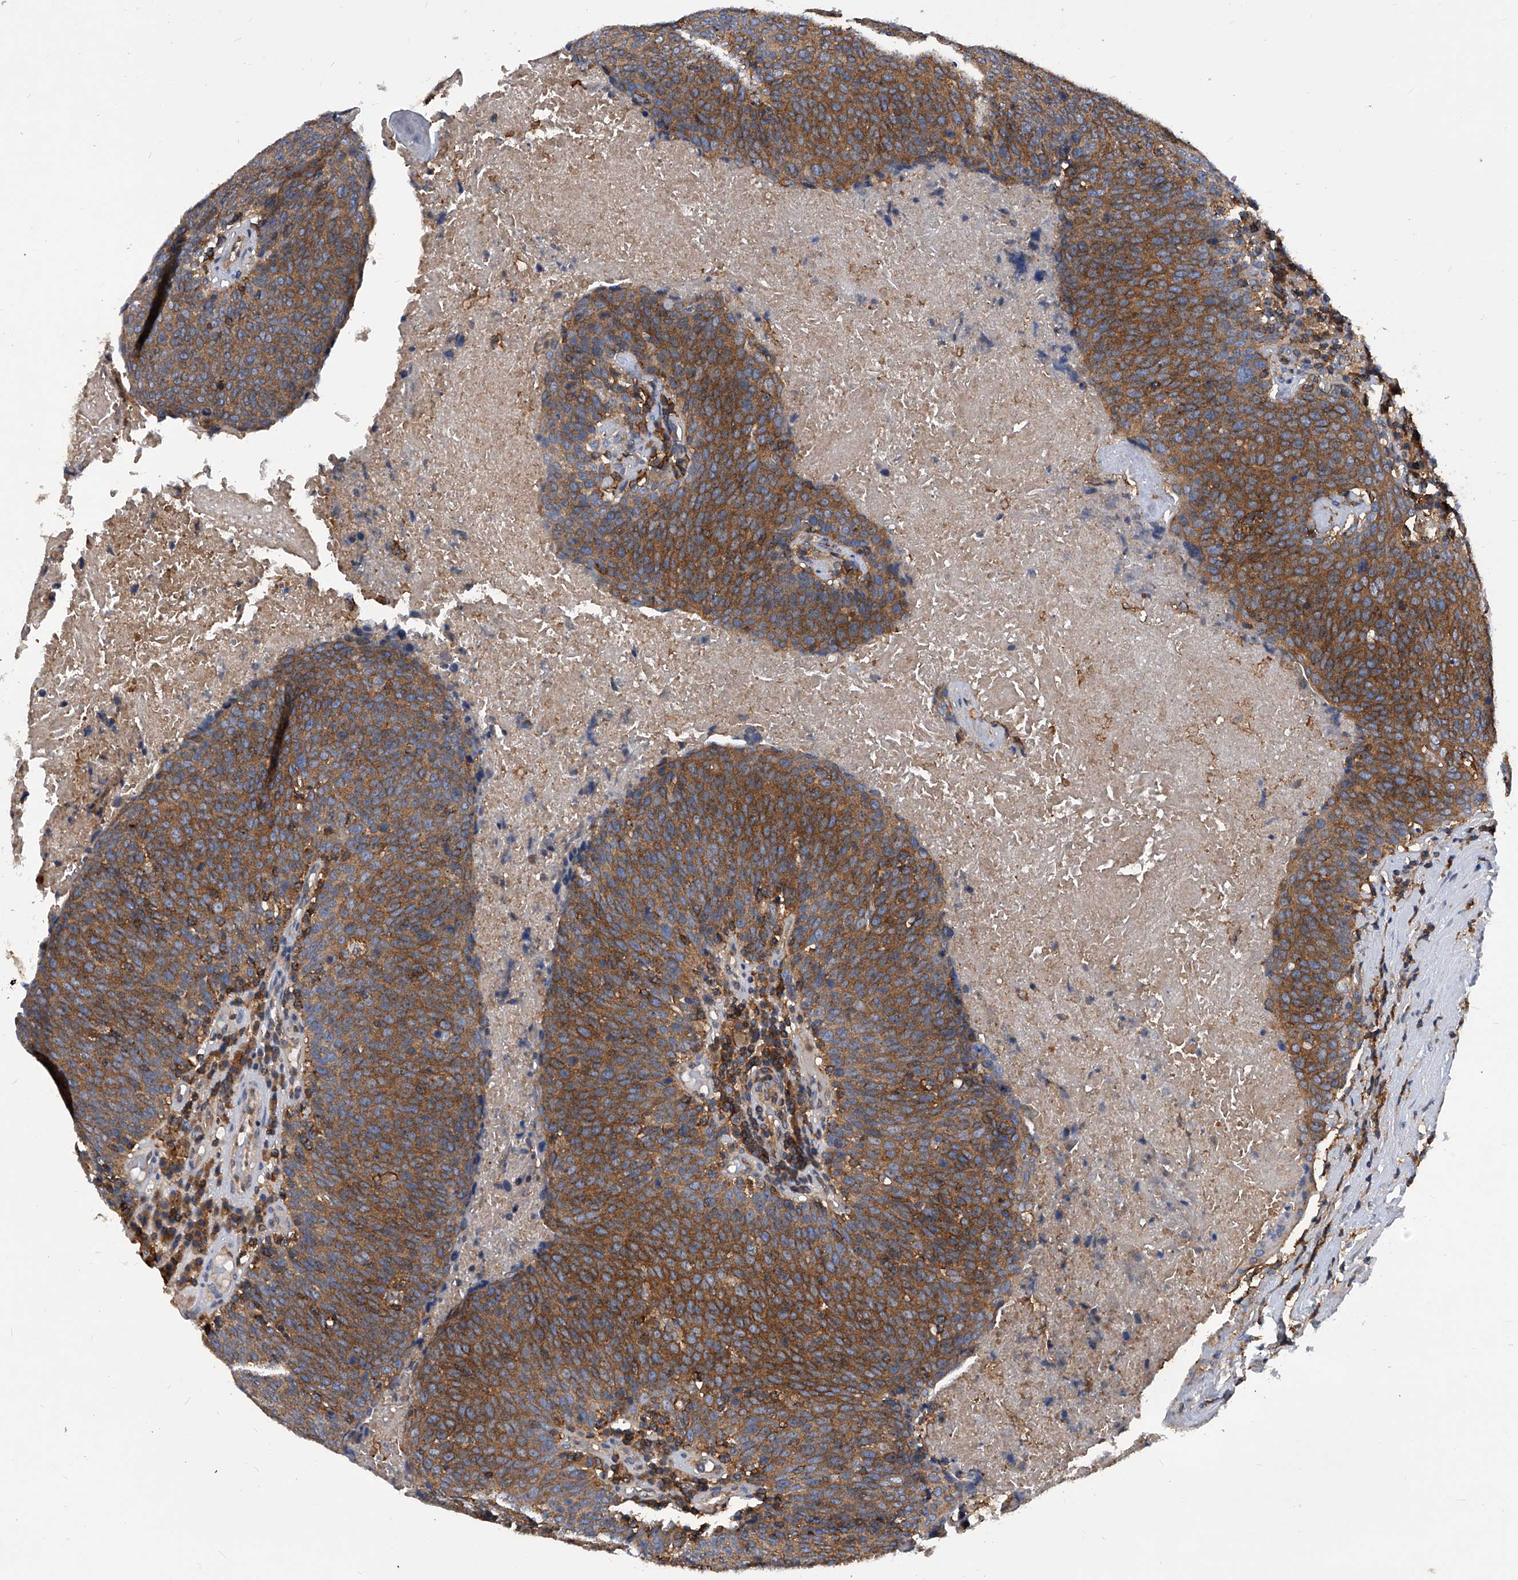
{"staining": {"intensity": "moderate", "quantity": ">75%", "location": "cytoplasmic/membranous"}, "tissue": "head and neck cancer", "cell_type": "Tumor cells", "image_type": "cancer", "snomed": [{"axis": "morphology", "description": "Squamous cell carcinoma, NOS"}, {"axis": "morphology", "description": "Squamous cell carcinoma, metastatic, NOS"}, {"axis": "topography", "description": "Lymph node"}, {"axis": "topography", "description": "Head-Neck"}], "caption": "The photomicrograph displays immunohistochemical staining of head and neck squamous cell carcinoma. There is moderate cytoplasmic/membranous positivity is identified in approximately >75% of tumor cells.", "gene": "ATG5", "patient": {"sex": "male", "age": 62}}